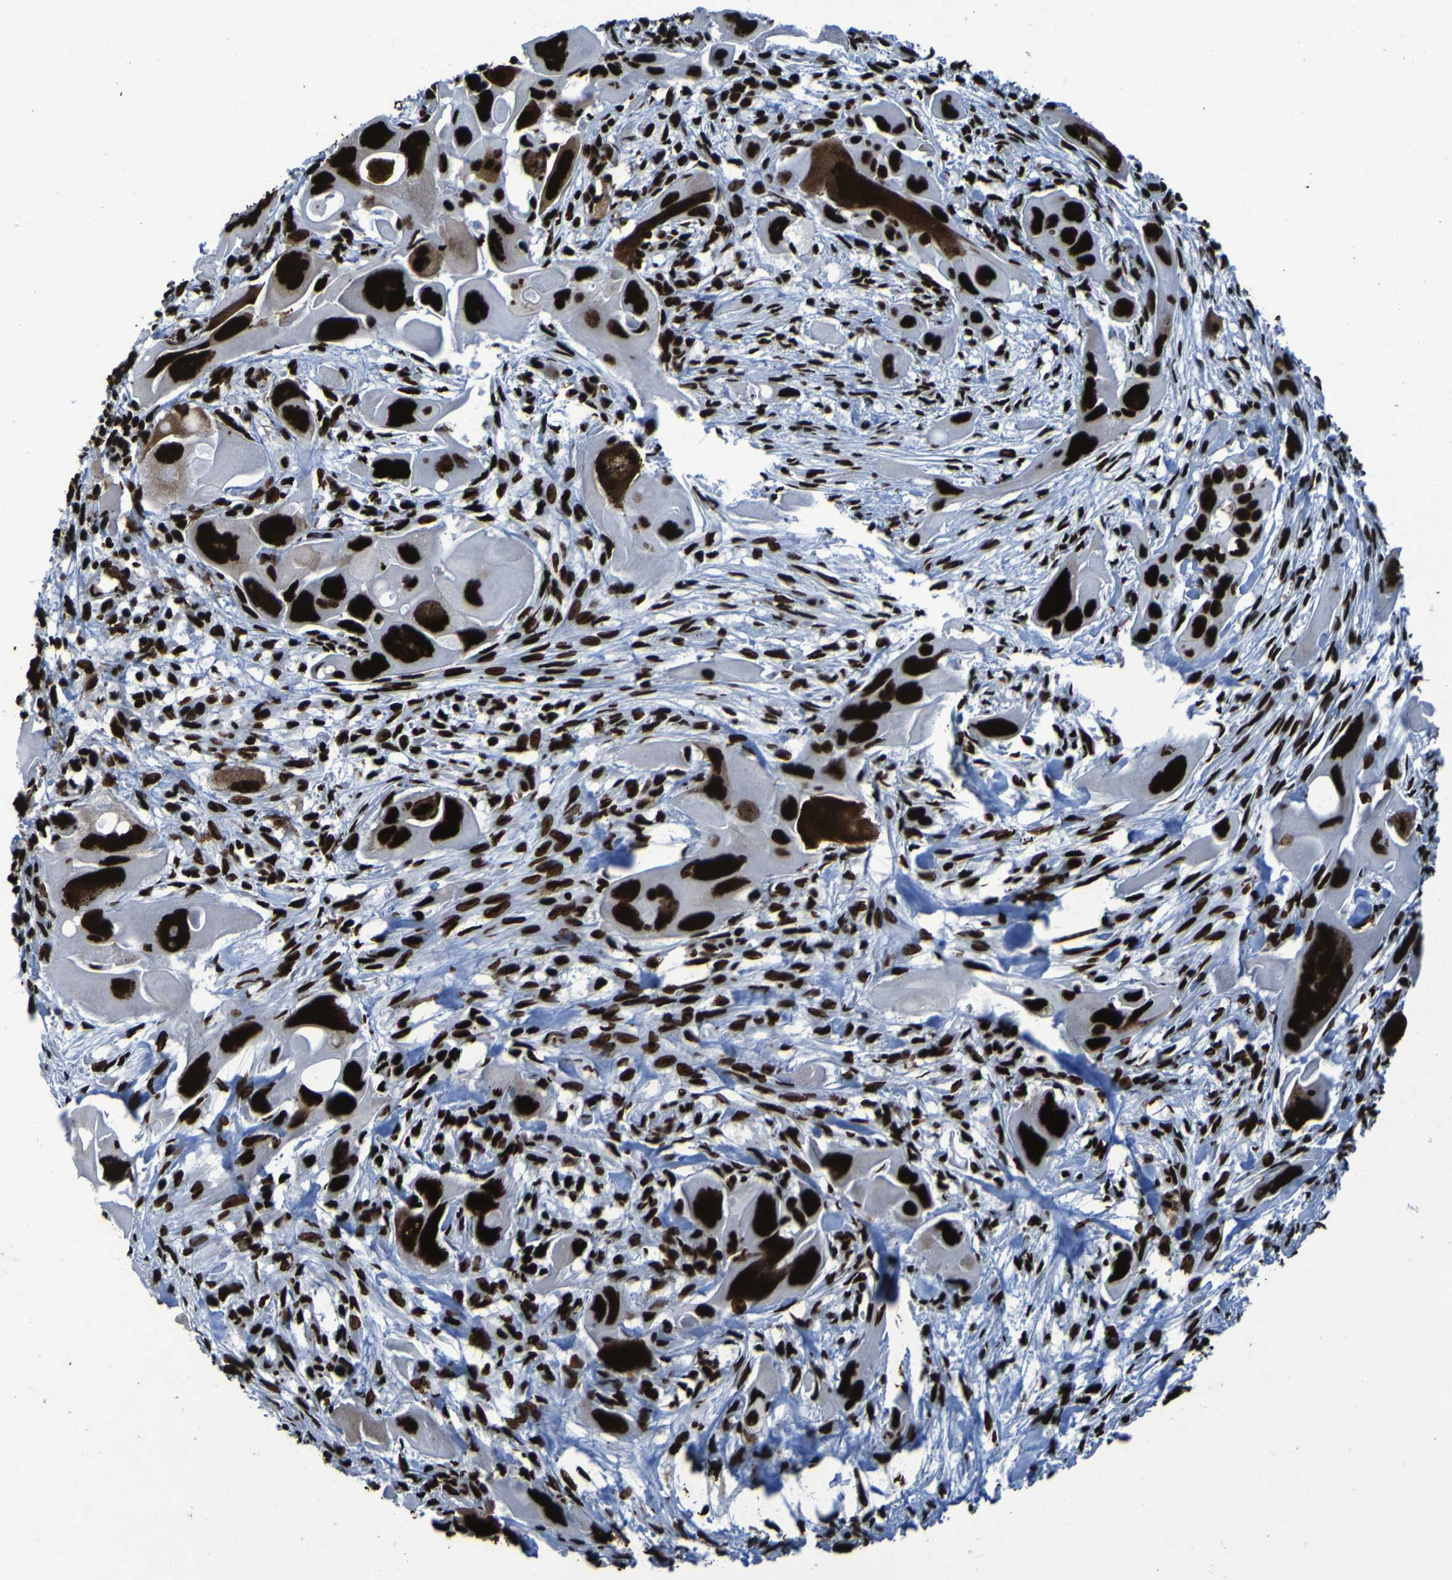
{"staining": {"intensity": "strong", "quantity": ">75%", "location": "nuclear"}, "tissue": "pancreatic cancer", "cell_type": "Tumor cells", "image_type": "cancer", "snomed": [{"axis": "morphology", "description": "Adenocarcinoma, NOS"}, {"axis": "topography", "description": "Pancreas"}], "caption": "Pancreatic adenocarcinoma was stained to show a protein in brown. There is high levels of strong nuclear expression in about >75% of tumor cells.", "gene": "NPM1", "patient": {"sex": "male", "age": 73}}